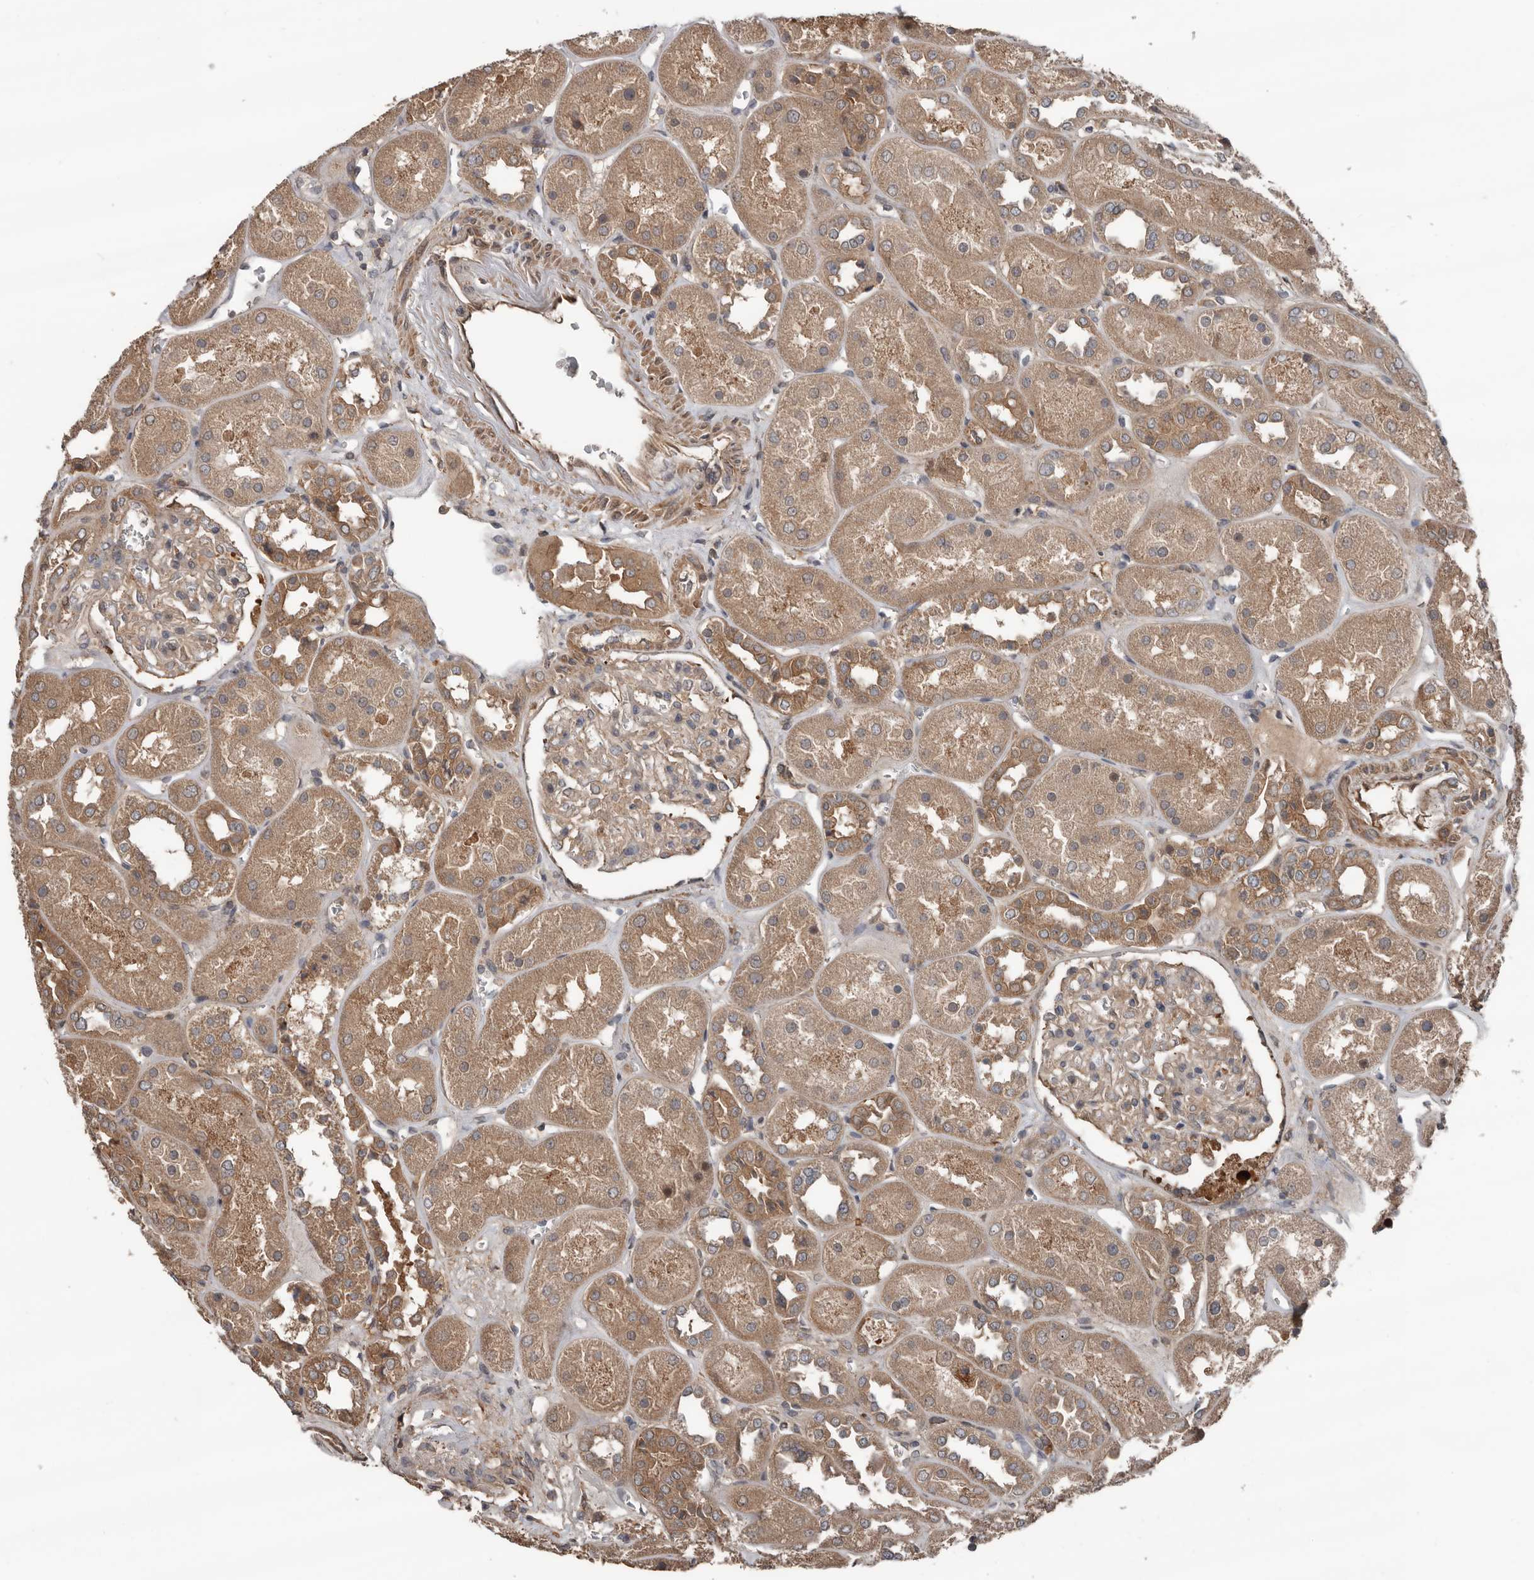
{"staining": {"intensity": "weak", "quantity": ">75%", "location": "cytoplasmic/membranous"}, "tissue": "kidney", "cell_type": "Cells in glomeruli", "image_type": "normal", "snomed": [{"axis": "morphology", "description": "Normal tissue, NOS"}, {"axis": "topography", "description": "Kidney"}], "caption": "There is low levels of weak cytoplasmic/membranous staining in cells in glomeruli of normal kidney, as demonstrated by immunohistochemical staining (brown color).", "gene": "DNAJB4", "patient": {"sex": "male", "age": 70}}